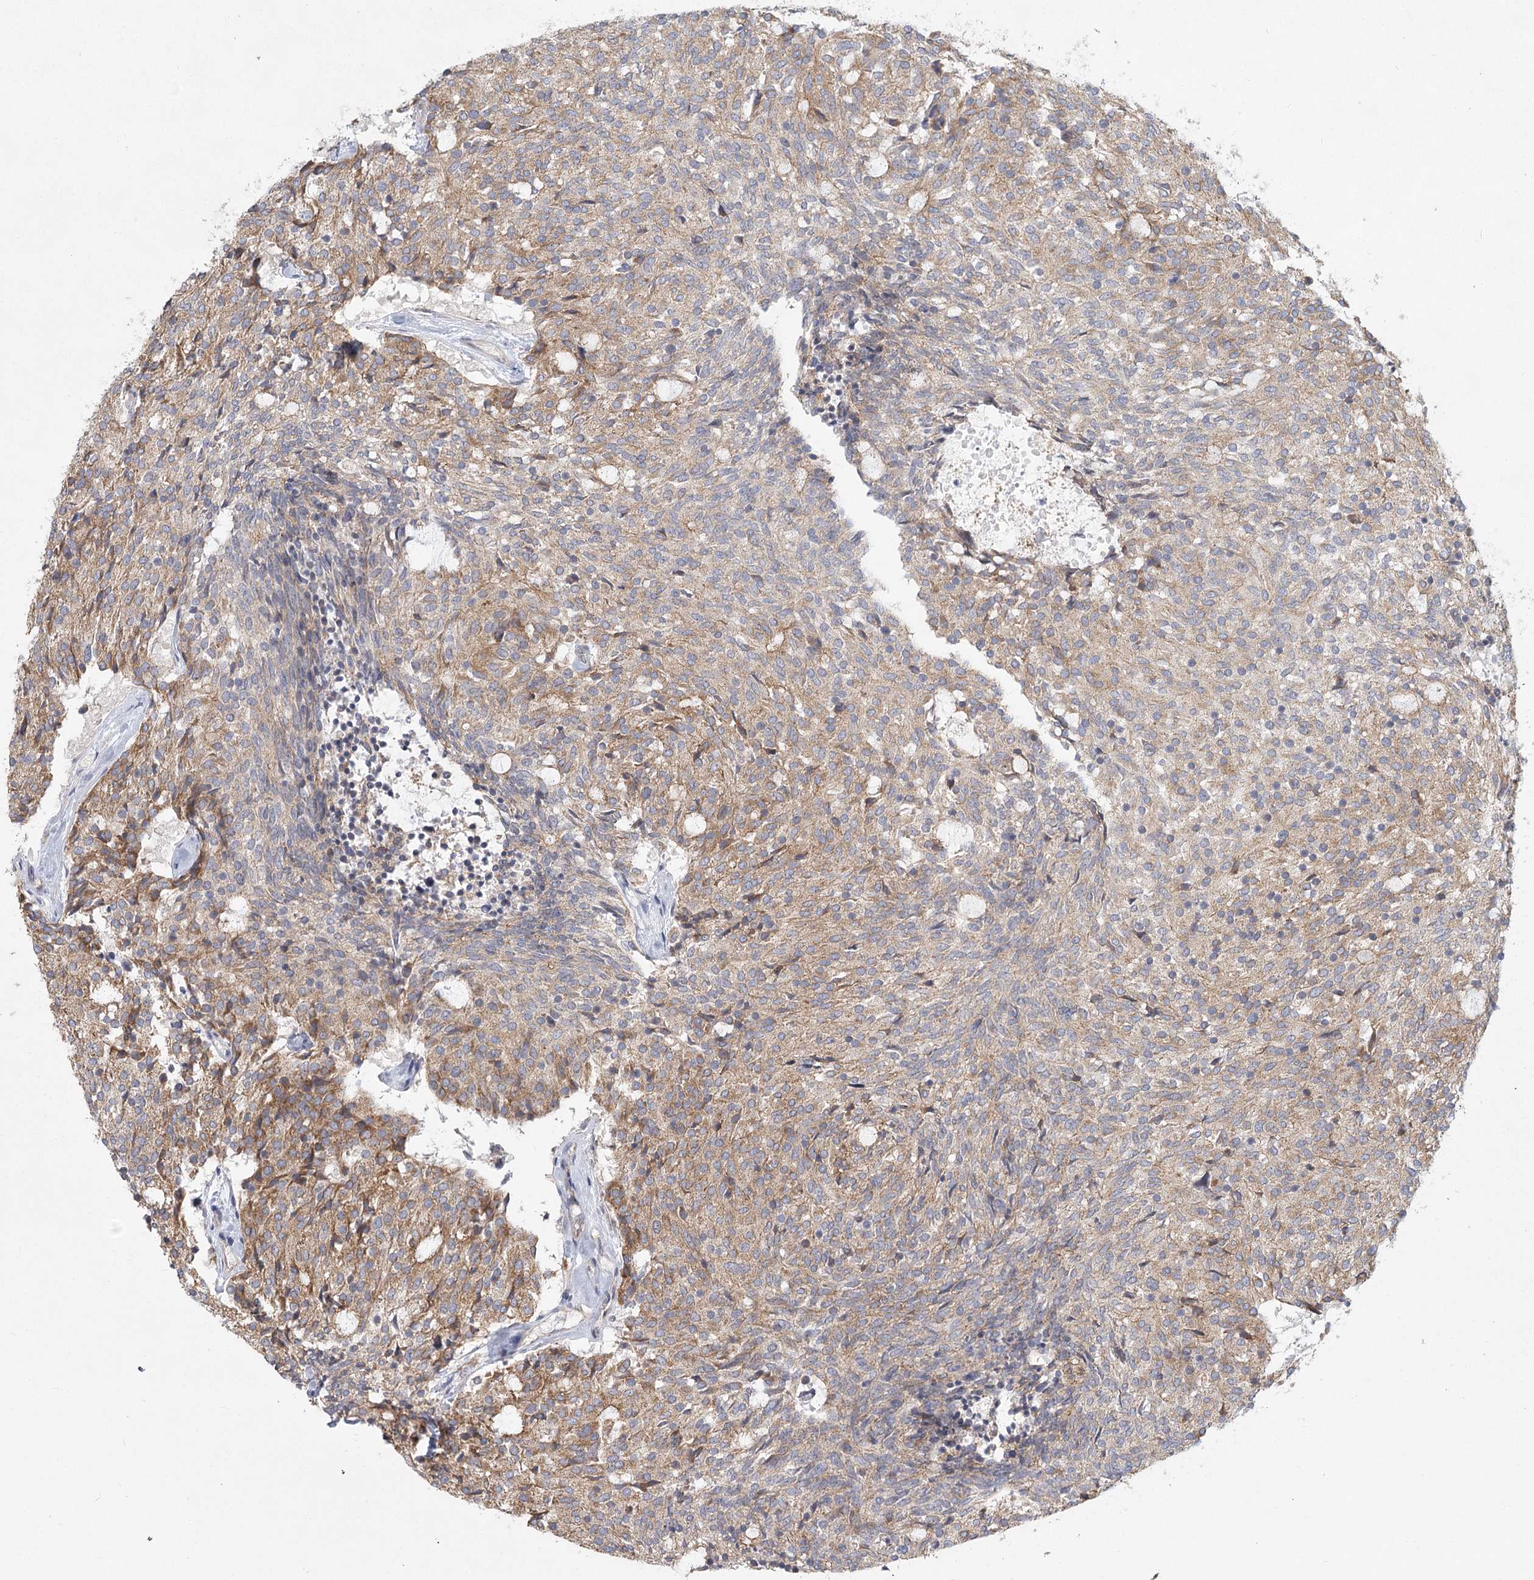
{"staining": {"intensity": "moderate", "quantity": ">75%", "location": "cytoplasmic/membranous"}, "tissue": "carcinoid", "cell_type": "Tumor cells", "image_type": "cancer", "snomed": [{"axis": "morphology", "description": "Carcinoid, malignant, NOS"}, {"axis": "topography", "description": "Pancreas"}], "caption": "Human carcinoid stained with a protein marker reveals moderate staining in tumor cells.", "gene": "CNTLN", "patient": {"sex": "female", "age": 54}}